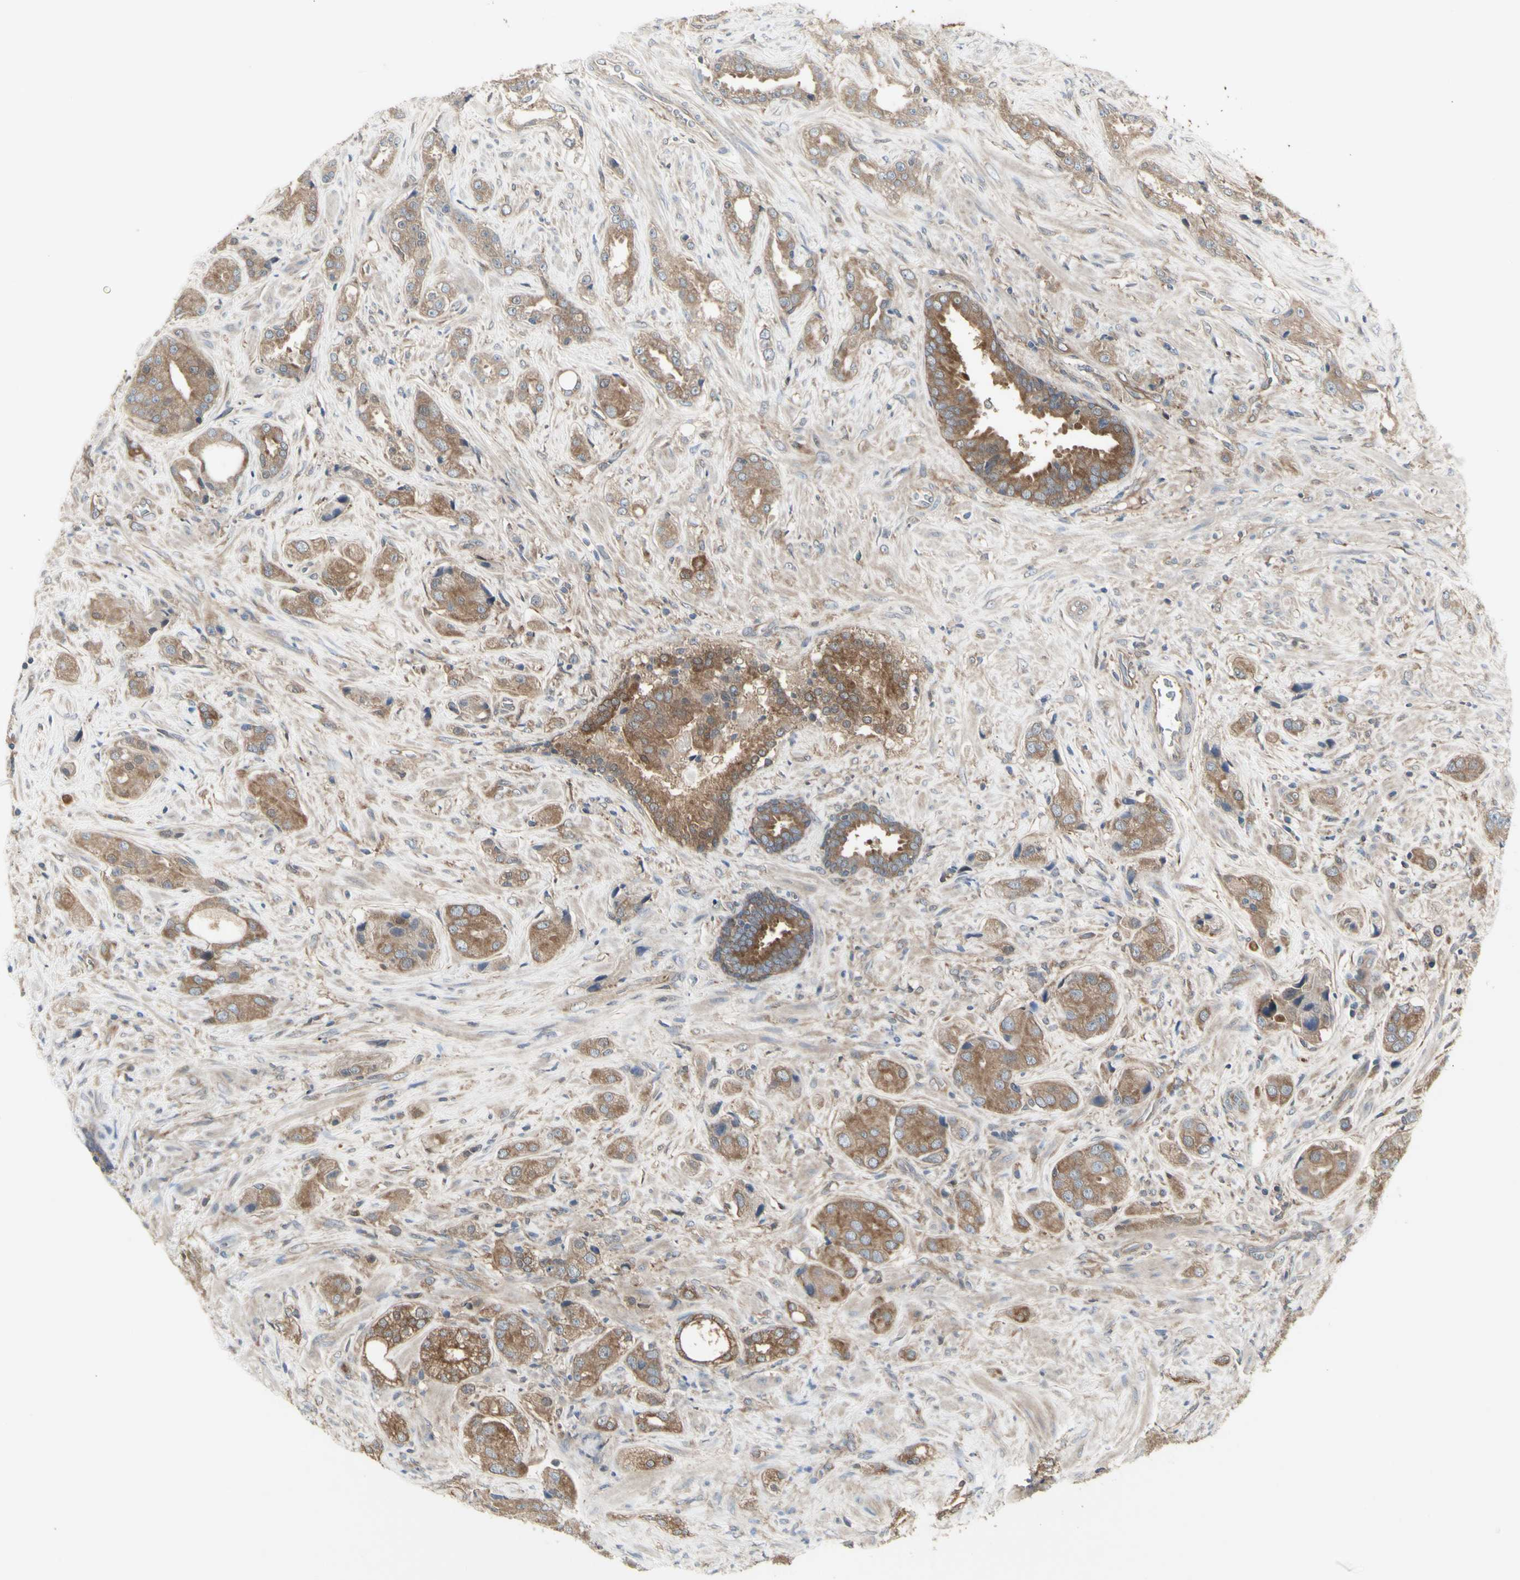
{"staining": {"intensity": "moderate", "quantity": ">75%", "location": "cytoplasmic/membranous"}, "tissue": "prostate cancer", "cell_type": "Tumor cells", "image_type": "cancer", "snomed": [{"axis": "morphology", "description": "Adenocarcinoma, High grade"}, {"axis": "topography", "description": "Prostate"}], "caption": "This is a photomicrograph of IHC staining of prostate cancer, which shows moderate expression in the cytoplasmic/membranous of tumor cells.", "gene": "CHURC1-FNTB", "patient": {"sex": "male", "age": 71}}